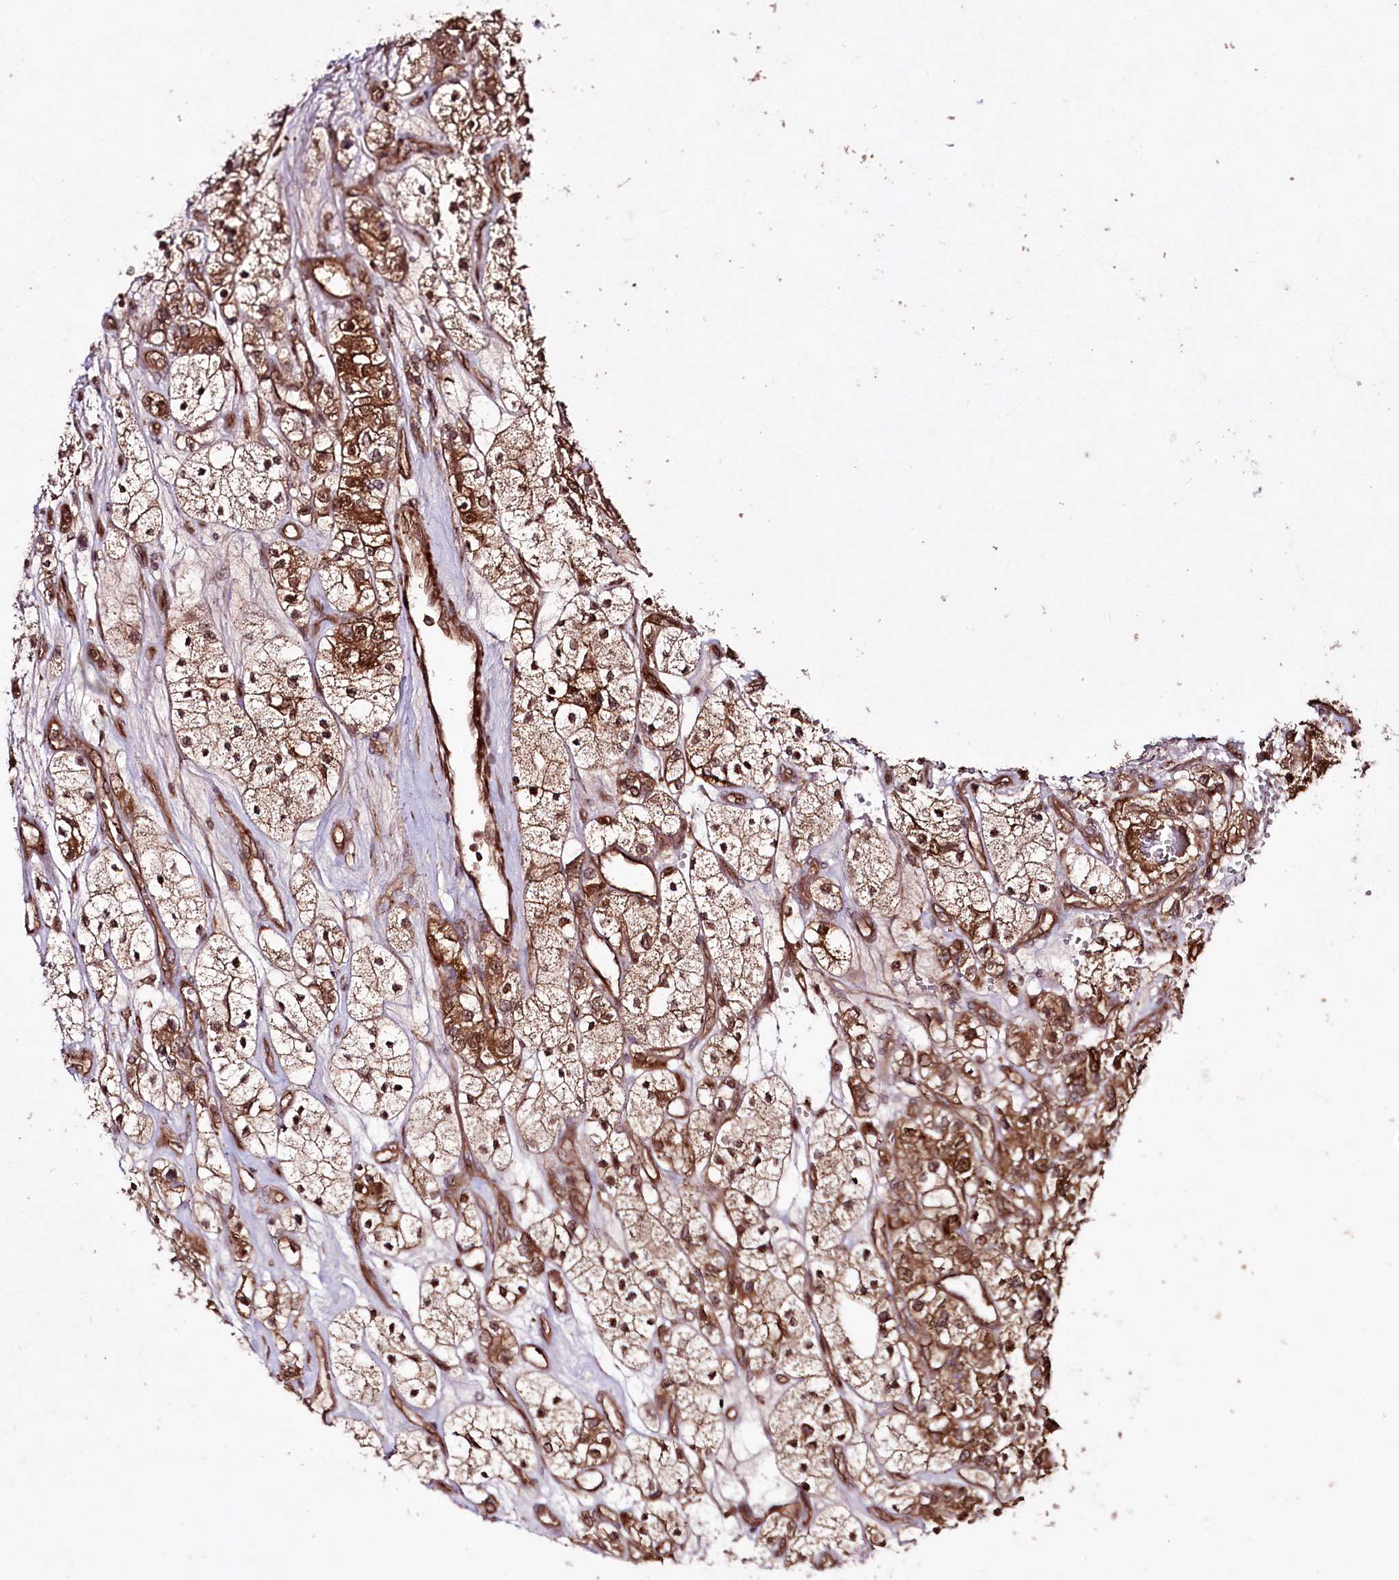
{"staining": {"intensity": "moderate", "quantity": ">75%", "location": "cytoplasmic/membranous"}, "tissue": "renal cancer", "cell_type": "Tumor cells", "image_type": "cancer", "snomed": [{"axis": "morphology", "description": "Adenocarcinoma, NOS"}, {"axis": "topography", "description": "Kidney"}], "caption": "Immunohistochemical staining of renal cancer (adenocarcinoma) displays medium levels of moderate cytoplasmic/membranous positivity in approximately >75% of tumor cells. The protein is stained brown, and the nuclei are stained in blue (DAB (3,3'-diaminobenzidine) IHC with brightfield microscopy, high magnification).", "gene": "REXO2", "patient": {"sex": "female", "age": 57}}